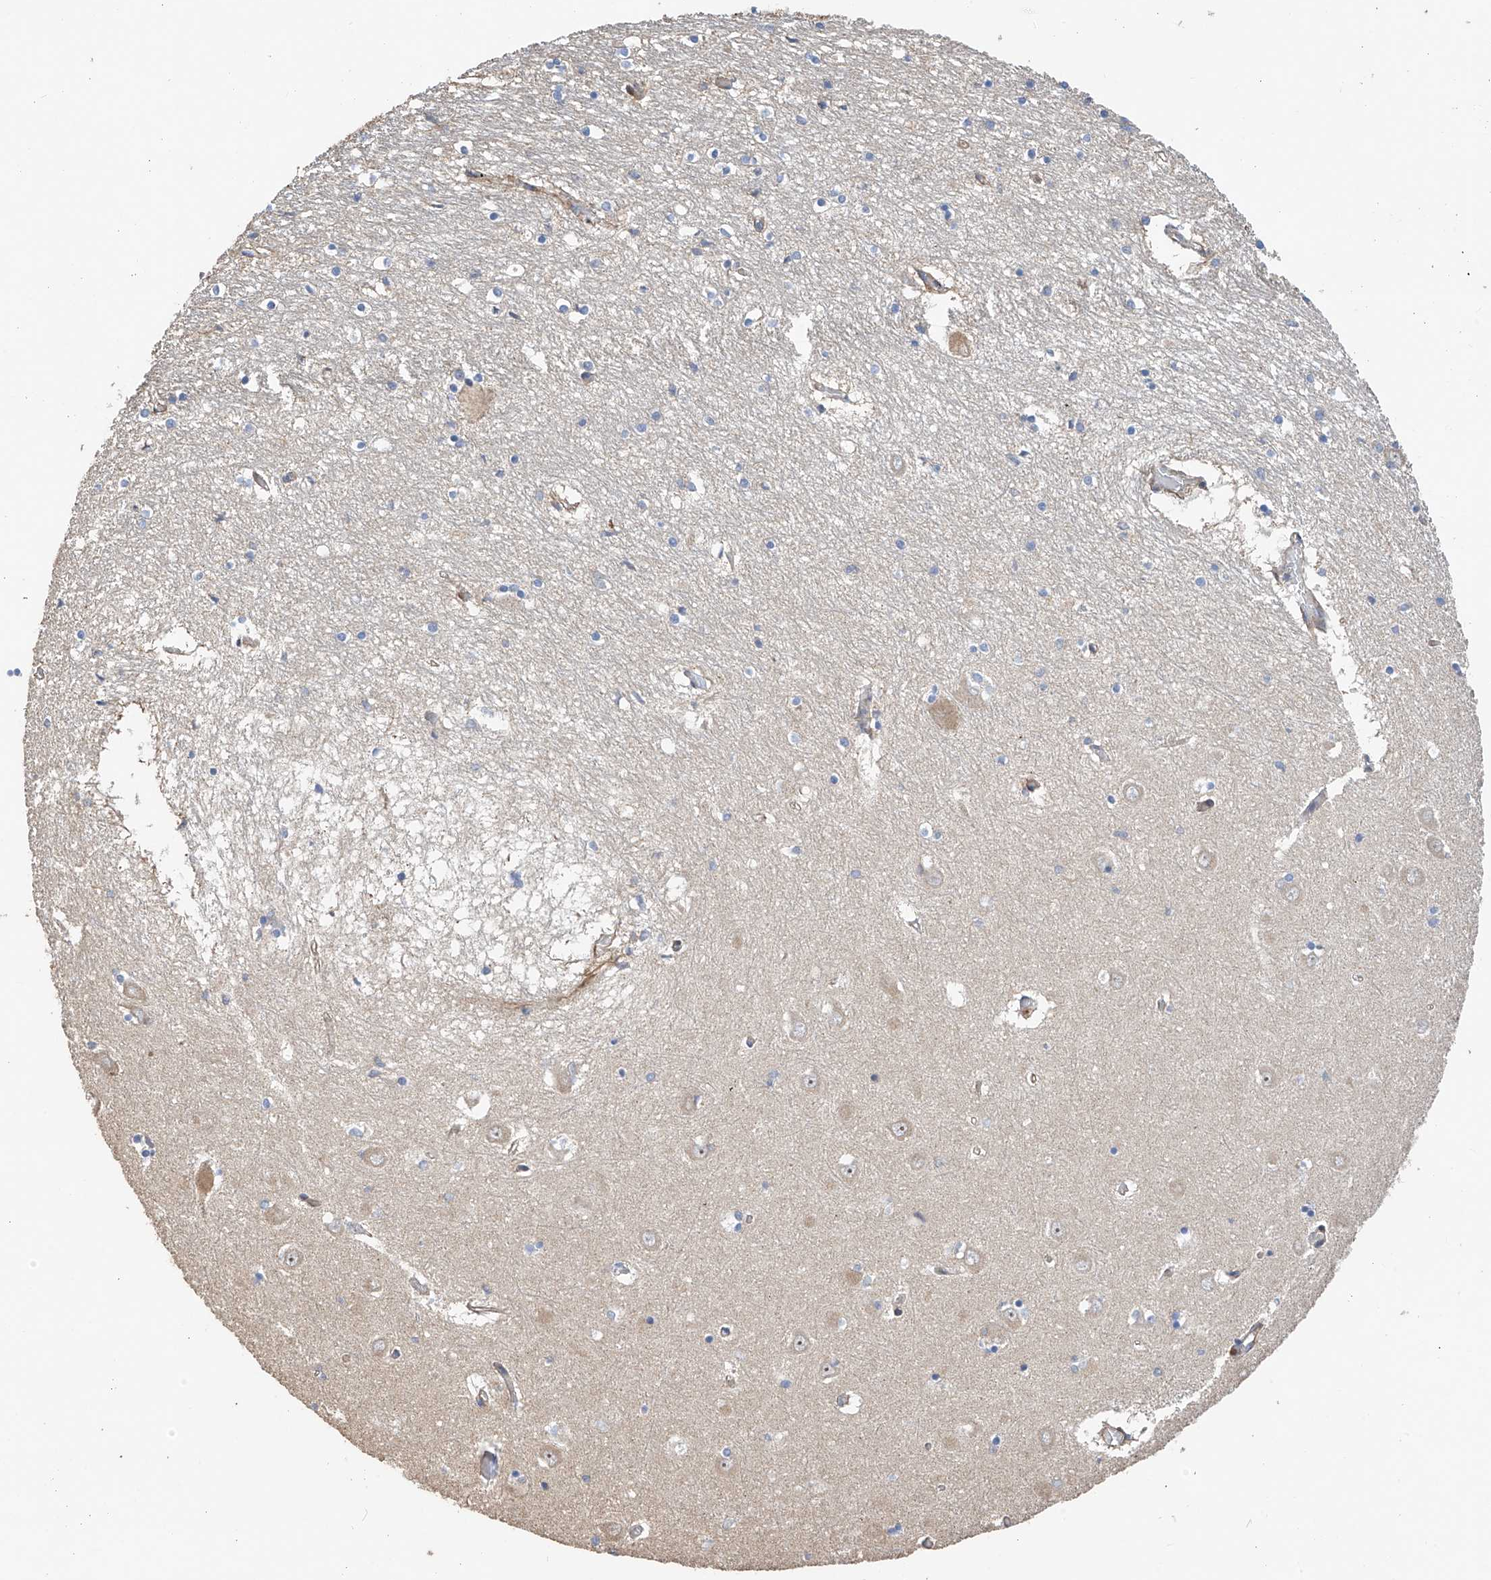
{"staining": {"intensity": "negative", "quantity": "none", "location": "none"}, "tissue": "hippocampus", "cell_type": "Glial cells", "image_type": "normal", "snomed": [{"axis": "morphology", "description": "Normal tissue, NOS"}, {"axis": "topography", "description": "Hippocampus"}], "caption": "Glial cells show no significant positivity in benign hippocampus. The staining is performed using DAB brown chromogen with nuclei counter-stained in using hematoxylin.", "gene": "SLC43A3", "patient": {"sex": "male", "age": 70}}